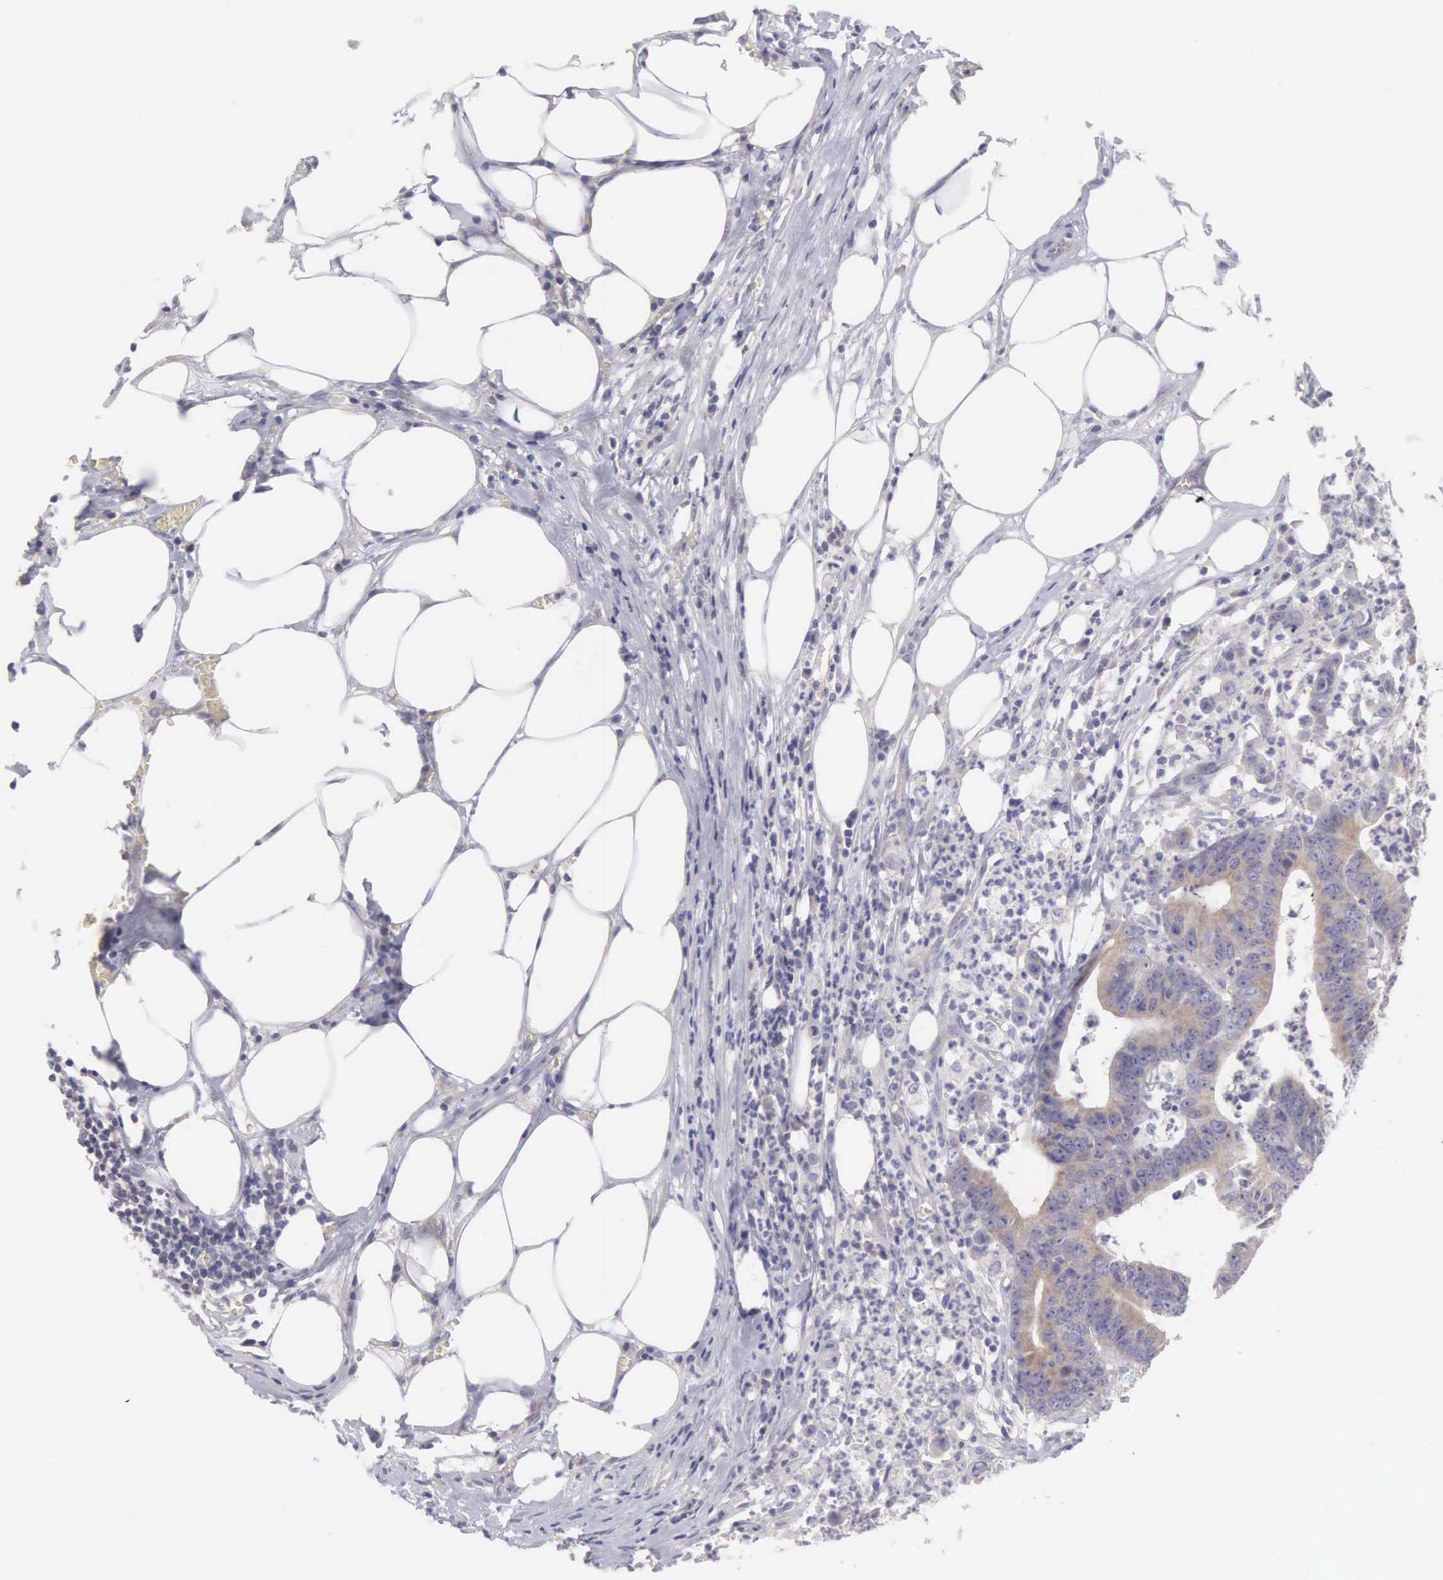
{"staining": {"intensity": "weak", "quantity": "<25%", "location": "cytoplasmic/membranous"}, "tissue": "colorectal cancer", "cell_type": "Tumor cells", "image_type": "cancer", "snomed": [{"axis": "morphology", "description": "Adenocarcinoma, NOS"}, {"axis": "topography", "description": "Colon"}], "caption": "Image shows no protein expression in tumor cells of colorectal cancer (adenocarcinoma) tissue. Brightfield microscopy of immunohistochemistry stained with DAB (brown) and hematoxylin (blue), captured at high magnification.", "gene": "SLITRK4", "patient": {"sex": "male", "age": 55}}